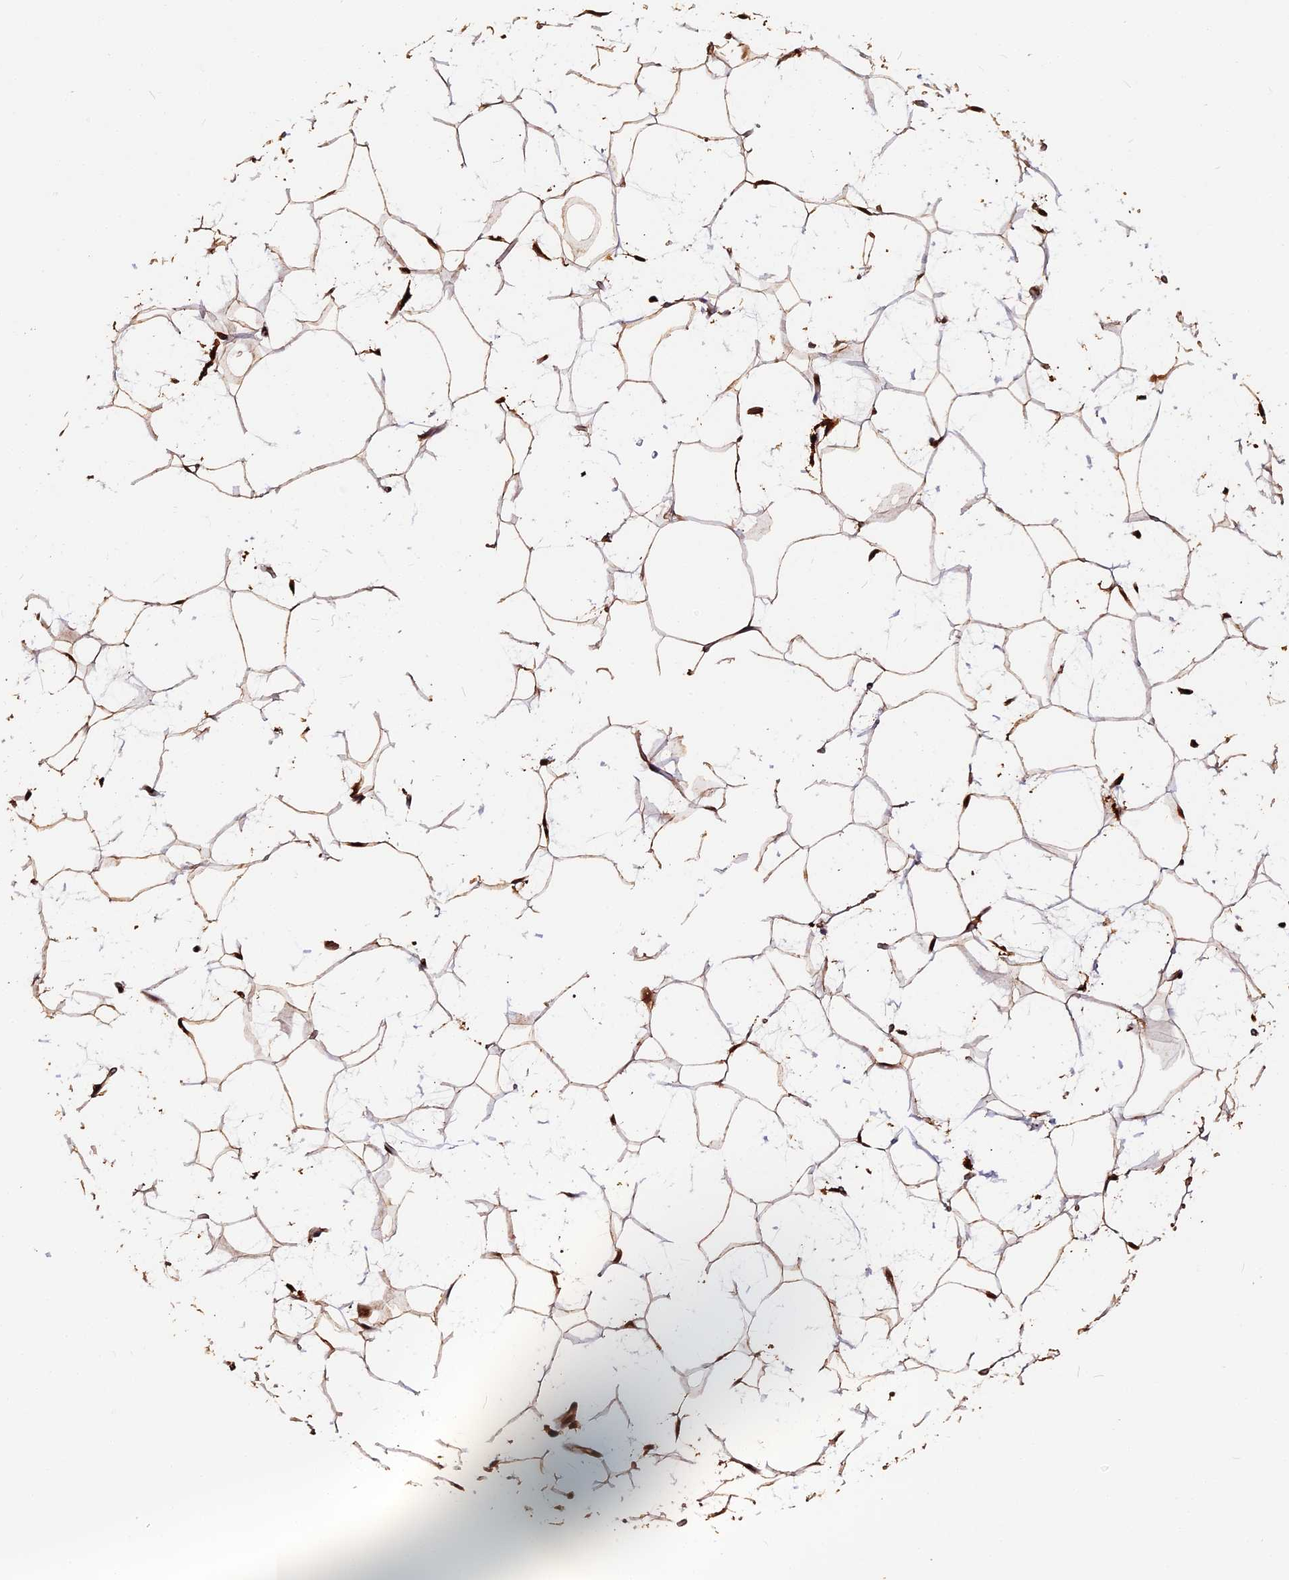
{"staining": {"intensity": "moderate", "quantity": ">75%", "location": "cytoplasmic/membranous"}, "tissue": "adipose tissue", "cell_type": "Adipocytes", "image_type": "normal", "snomed": [{"axis": "morphology", "description": "Normal tissue, NOS"}, {"axis": "topography", "description": "Breast"}], "caption": "Adipocytes exhibit medium levels of moderate cytoplasmic/membranous expression in approximately >75% of cells in unremarkable human adipose tissue.", "gene": "MMP15", "patient": {"sex": "female", "age": 26}}